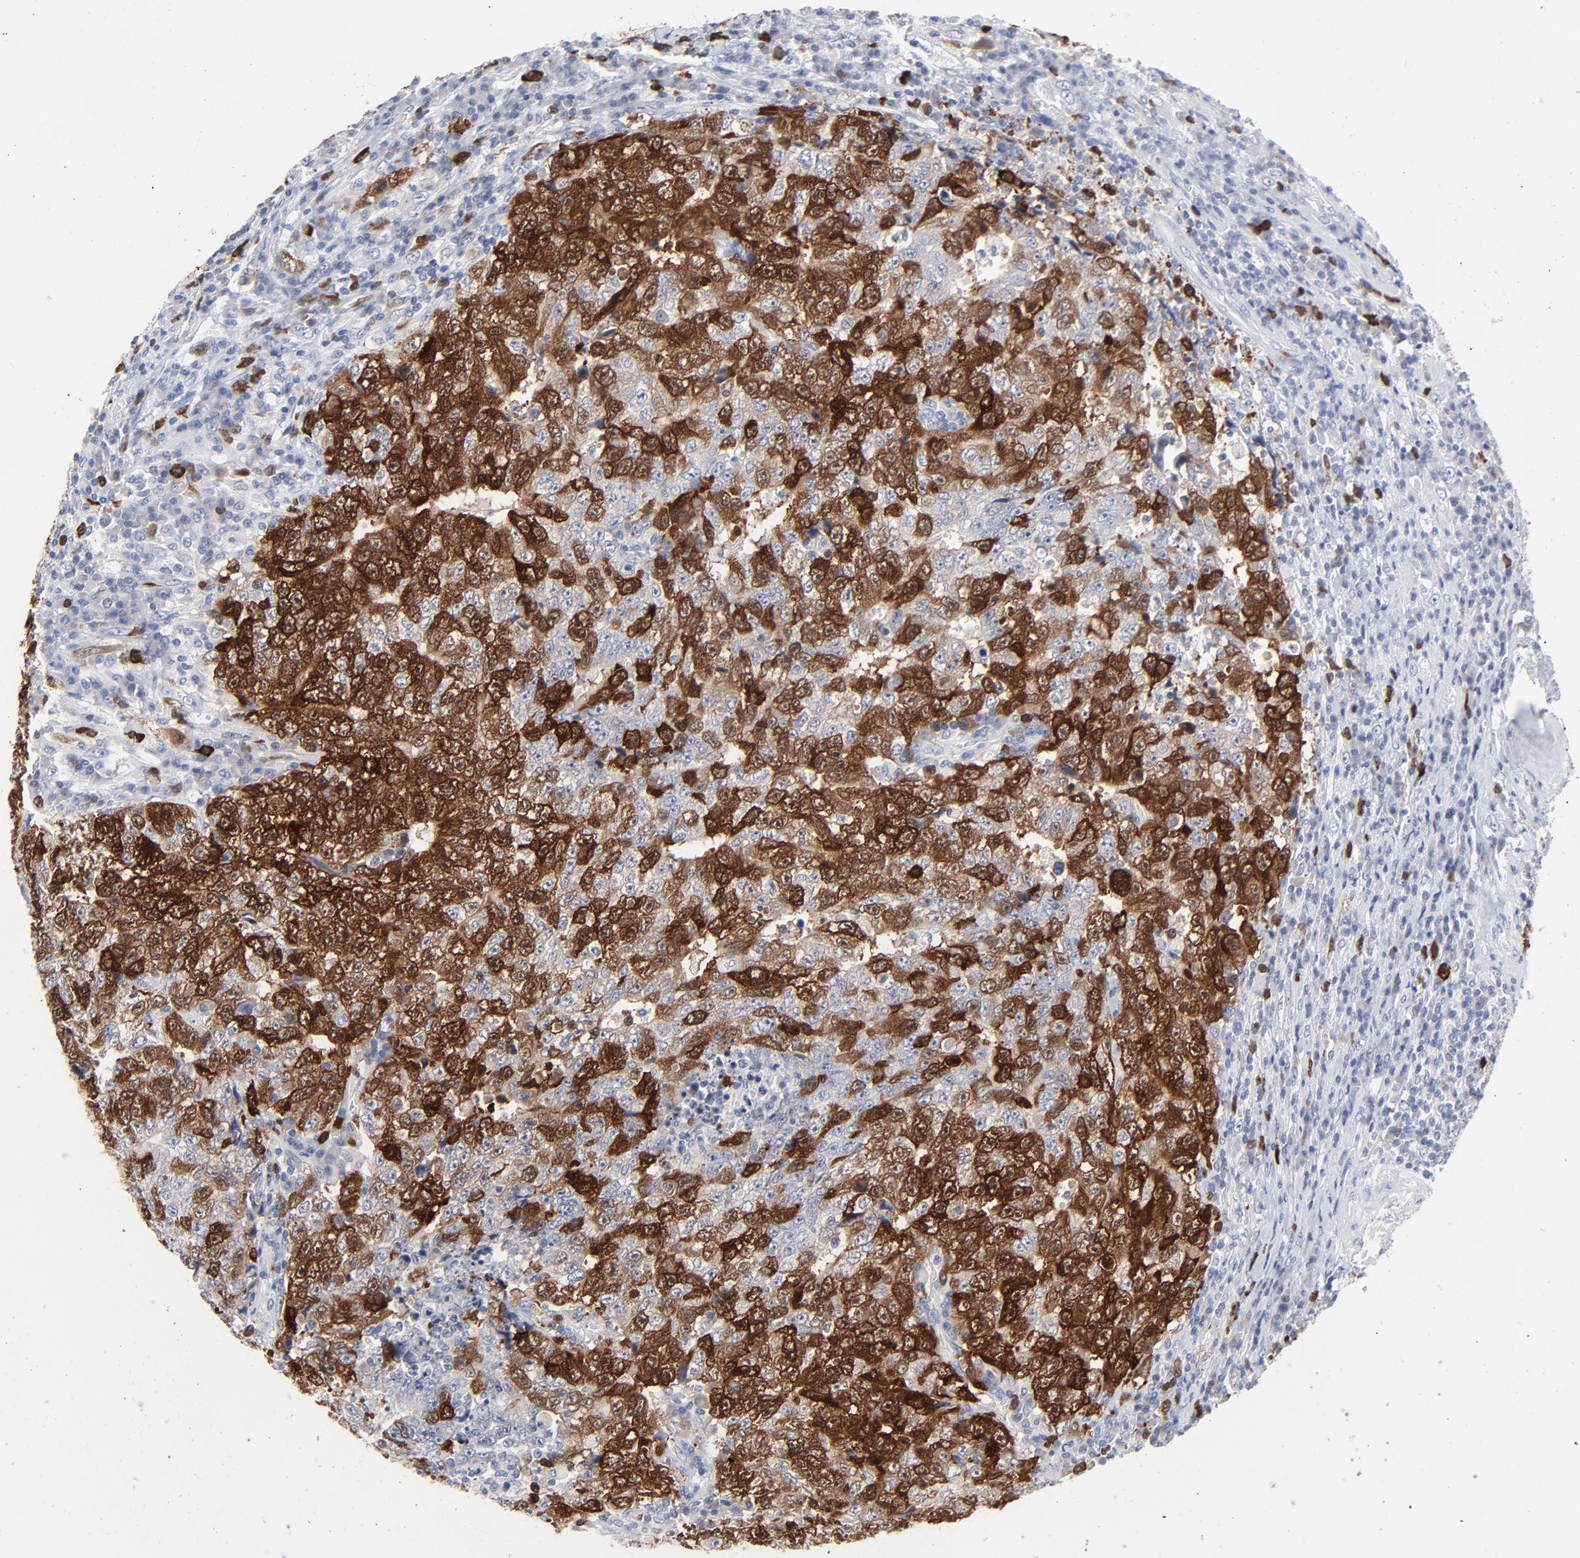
{"staining": {"intensity": "strong", "quantity": ">75%", "location": "cytoplasmic/membranous,nuclear"}, "tissue": "testis cancer", "cell_type": "Tumor cells", "image_type": "cancer", "snomed": [{"axis": "morphology", "description": "Necrosis, NOS"}, {"axis": "morphology", "description": "Carcinoma, Embryonal, NOS"}, {"axis": "topography", "description": "Testis"}], "caption": "High-power microscopy captured an immunohistochemistry (IHC) photomicrograph of testis cancer (embryonal carcinoma), revealing strong cytoplasmic/membranous and nuclear staining in approximately >75% of tumor cells. (brown staining indicates protein expression, while blue staining denotes nuclei).", "gene": "CDK1", "patient": {"sex": "male", "age": 19}}